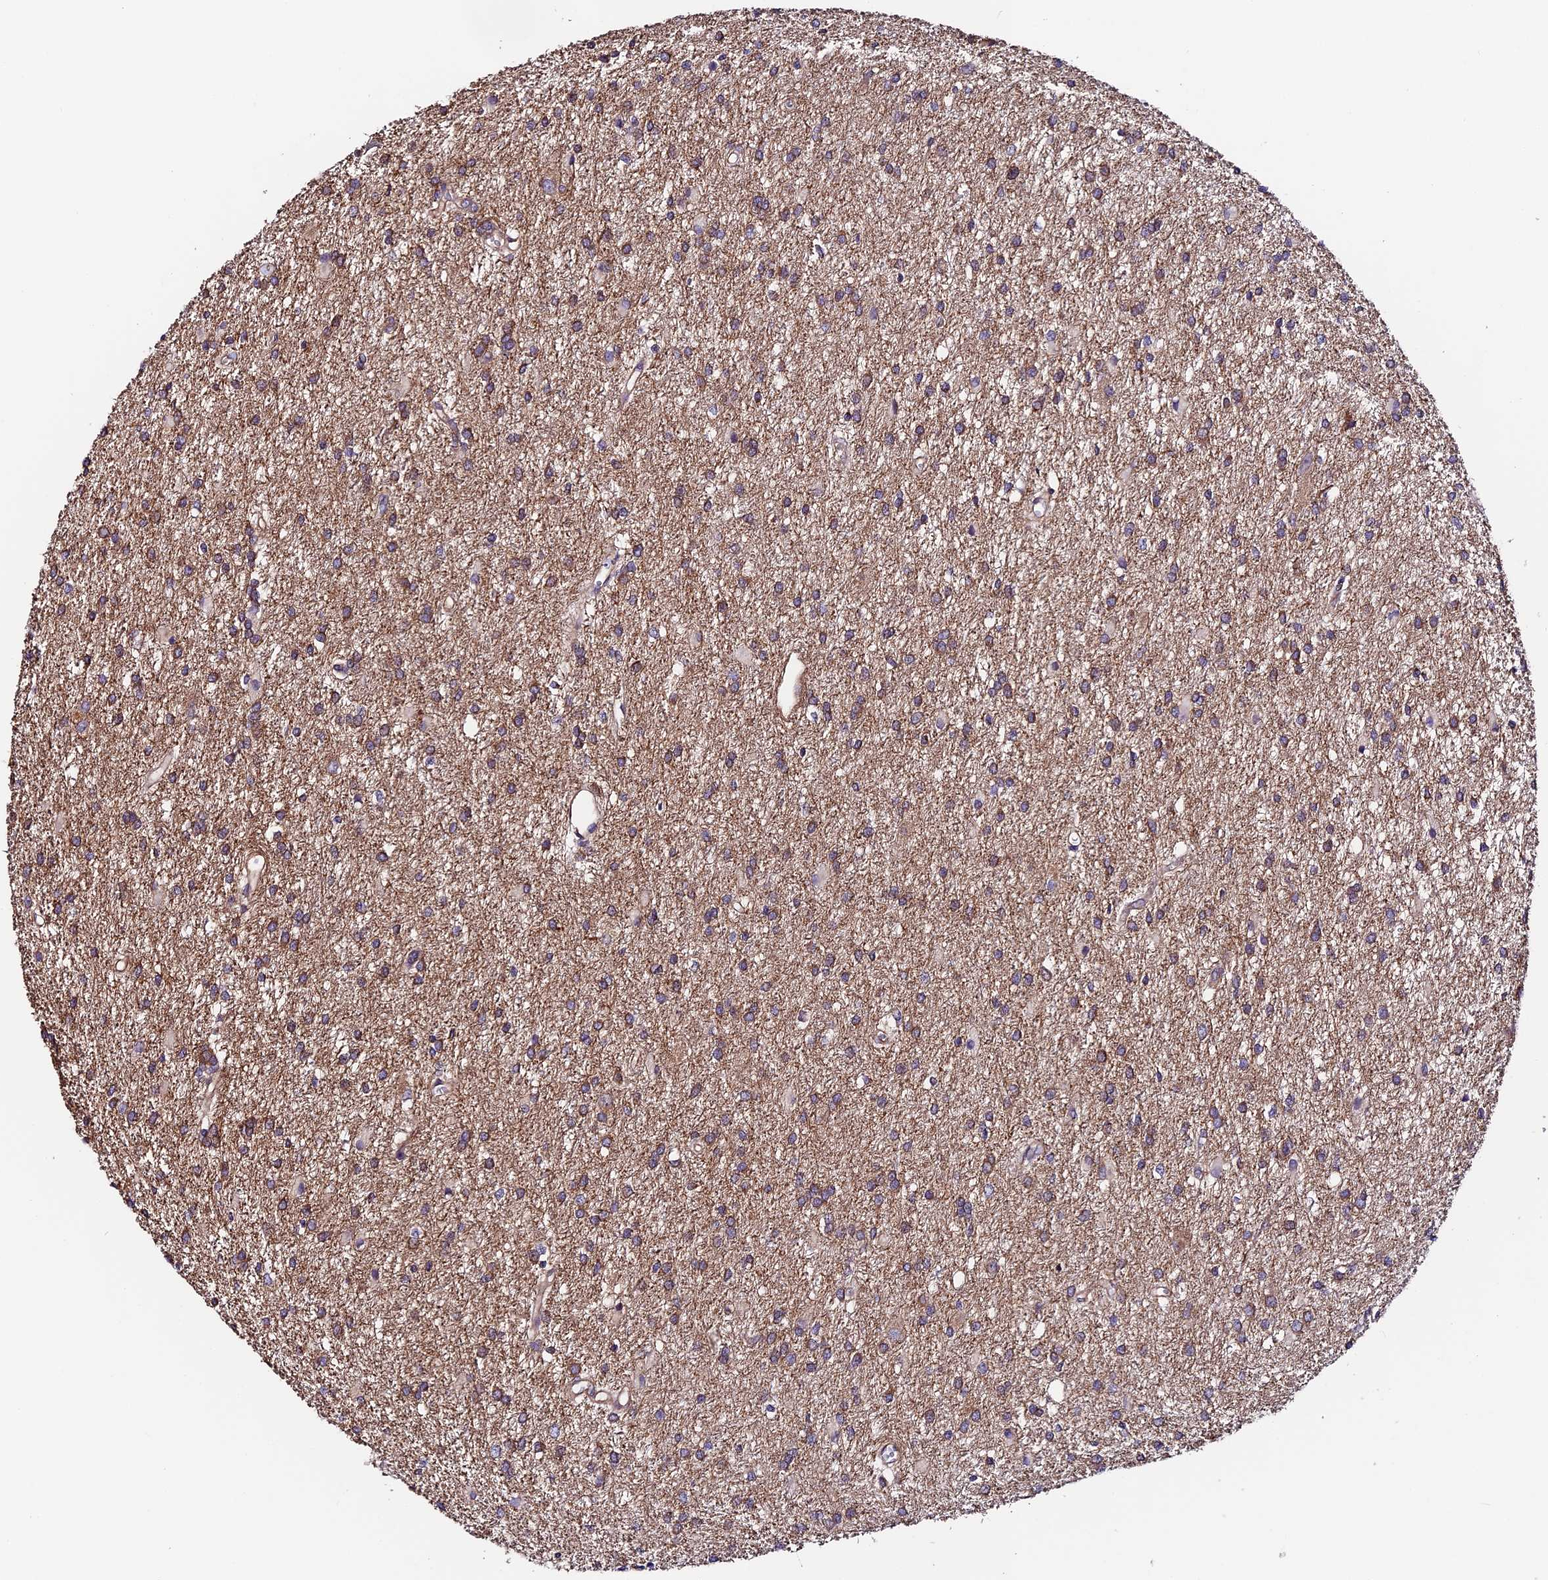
{"staining": {"intensity": "weak", "quantity": "25%-75%", "location": "cytoplasmic/membranous"}, "tissue": "glioma", "cell_type": "Tumor cells", "image_type": "cancer", "snomed": [{"axis": "morphology", "description": "Glioma, malignant, High grade"}, {"axis": "topography", "description": "Brain"}], "caption": "Immunohistochemistry image of malignant high-grade glioma stained for a protein (brown), which reveals low levels of weak cytoplasmic/membranous expression in about 25%-75% of tumor cells.", "gene": "VPS13C", "patient": {"sex": "female", "age": 50}}